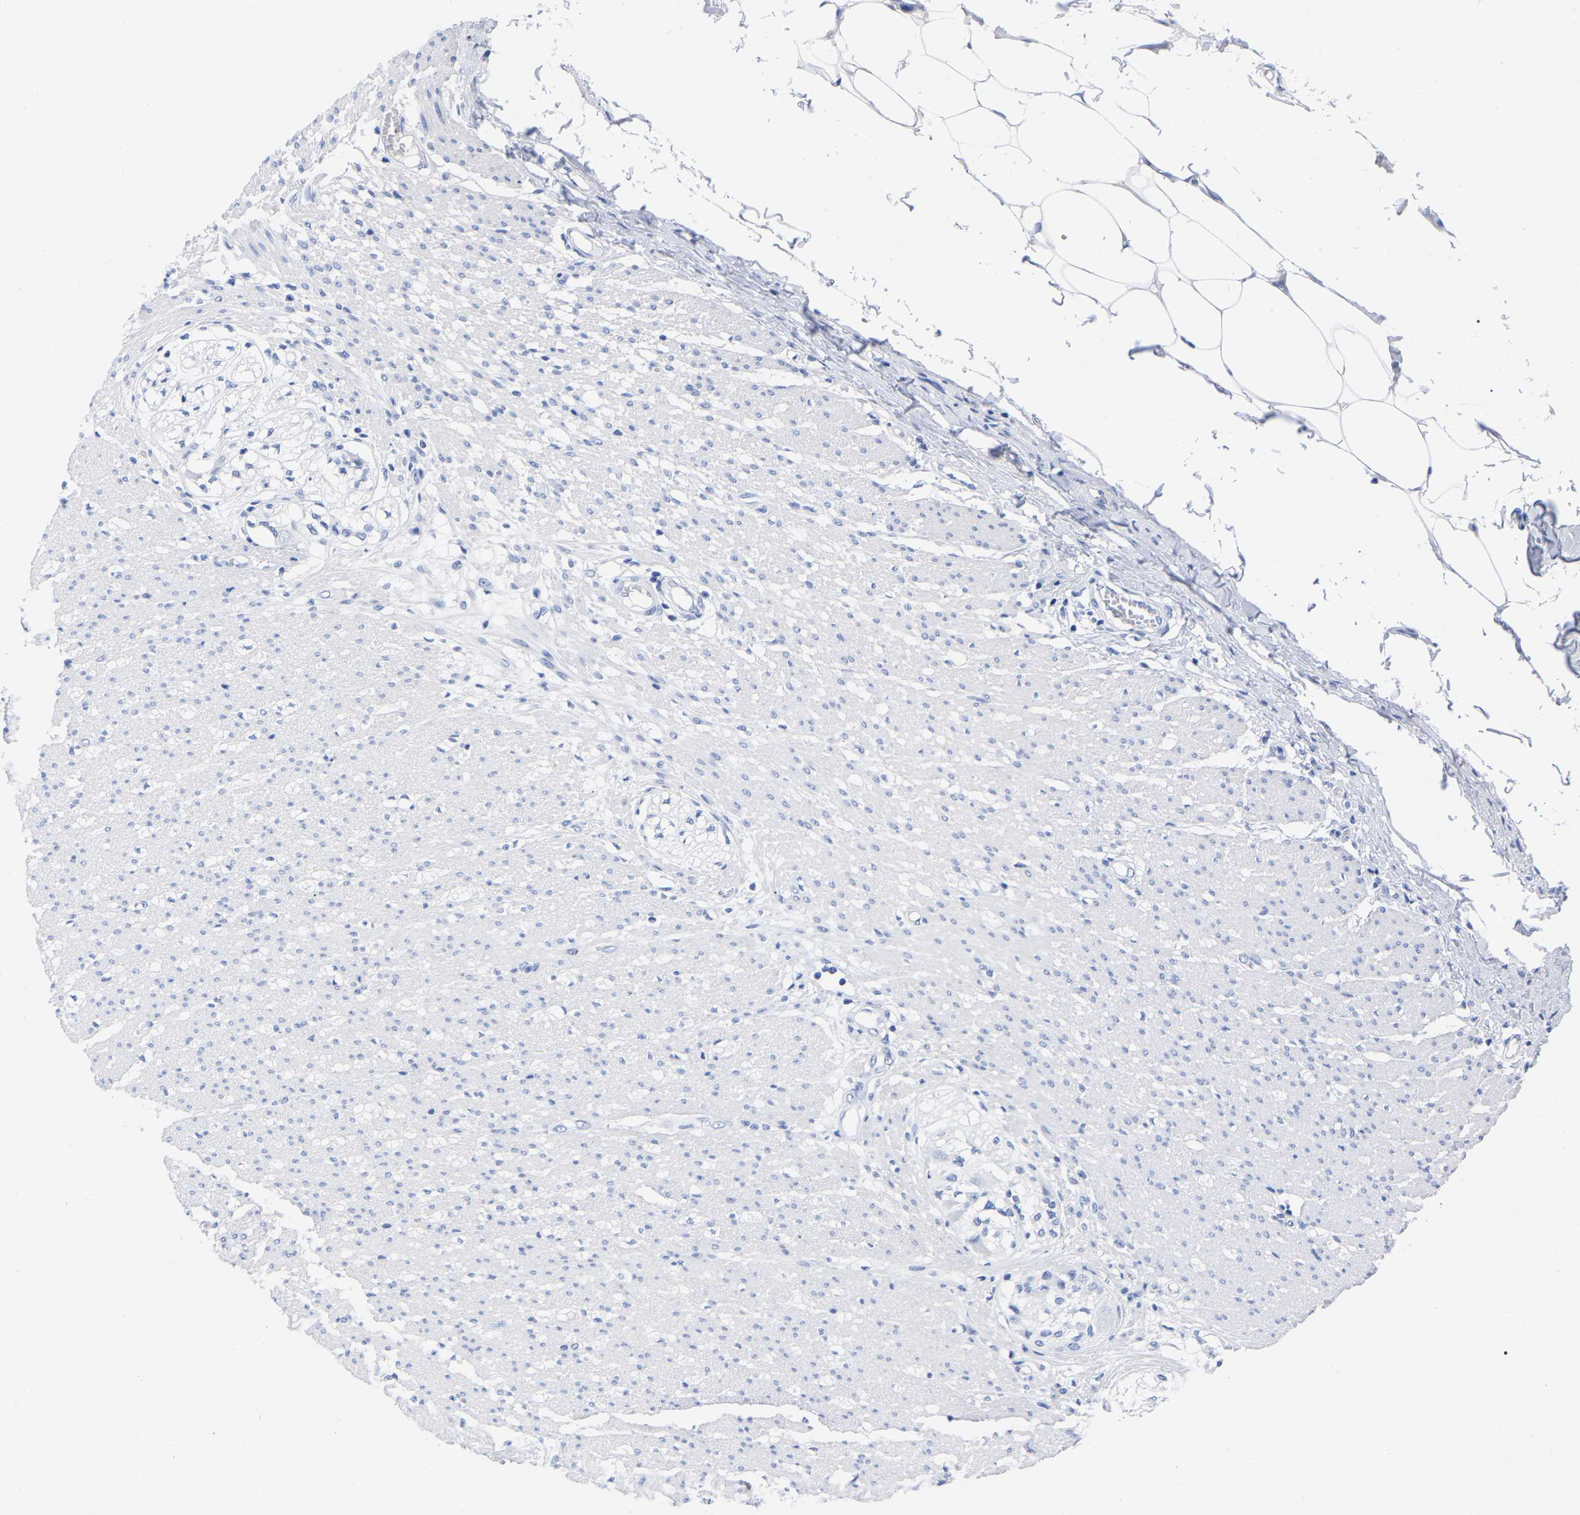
{"staining": {"intensity": "negative", "quantity": "none", "location": "none"}, "tissue": "smooth muscle", "cell_type": "Smooth muscle cells", "image_type": "normal", "snomed": [{"axis": "morphology", "description": "Normal tissue, NOS"}, {"axis": "morphology", "description": "Adenocarcinoma, NOS"}, {"axis": "topography", "description": "Colon"}, {"axis": "topography", "description": "Peripheral nerve tissue"}], "caption": "Histopathology image shows no protein expression in smooth muscle cells of benign smooth muscle. The staining is performed using DAB (3,3'-diaminobenzidine) brown chromogen with nuclei counter-stained in using hematoxylin.", "gene": "HAPLN1", "patient": {"sex": "male", "age": 14}}